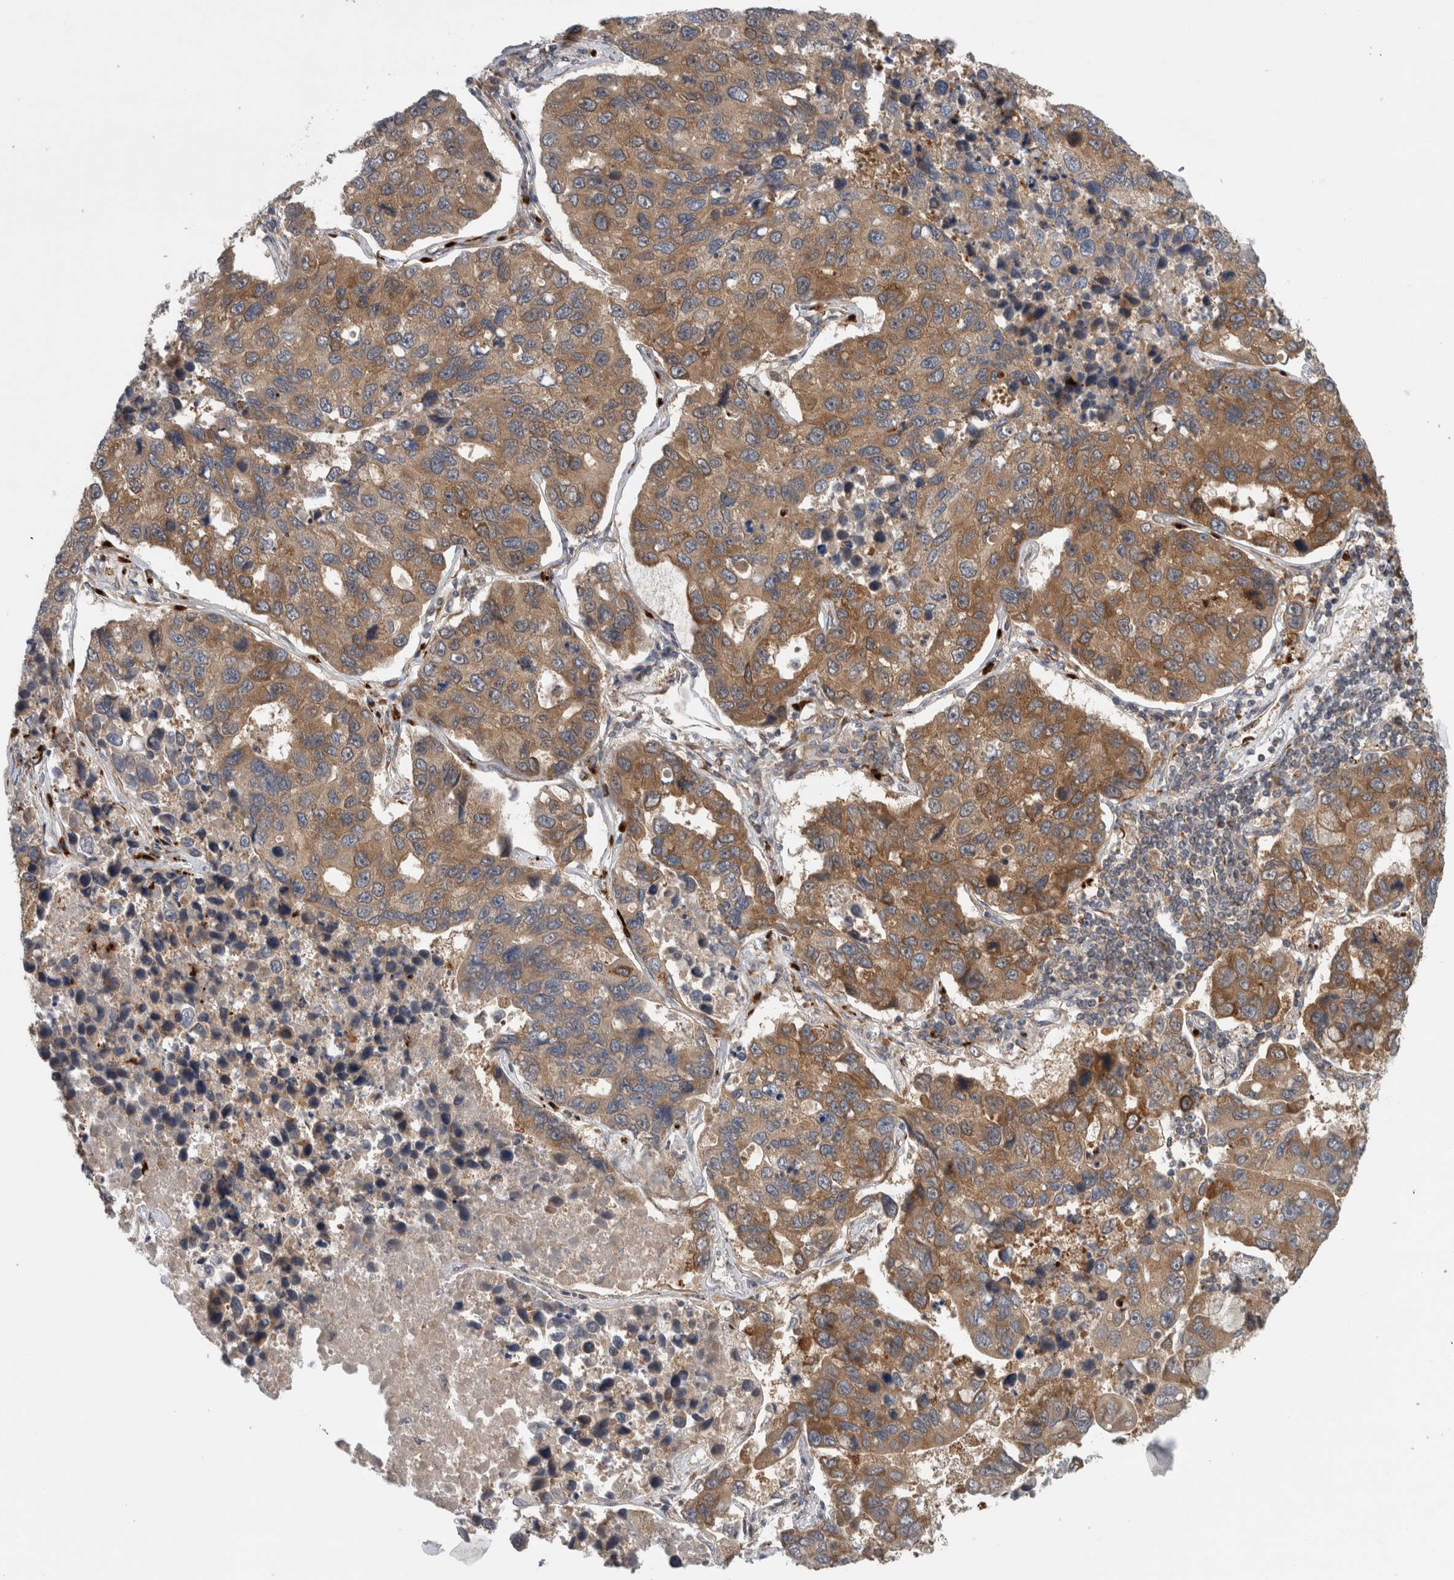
{"staining": {"intensity": "moderate", "quantity": ">75%", "location": "cytoplasmic/membranous"}, "tissue": "lung cancer", "cell_type": "Tumor cells", "image_type": "cancer", "snomed": [{"axis": "morphology", "description": "Adenocarcinoma, NOS"}, {"axis": "topography", "description": "Lung"}], "caption": "A micrograph showing moderate cytoplasmic/membranous staining in approximately >75% of tumor cells in adenocarcinoma (lung), as visualized by brown immunohistochemical staining.", "gene": "PDCD2", "patient": {"sex": "male", "age": 64}}